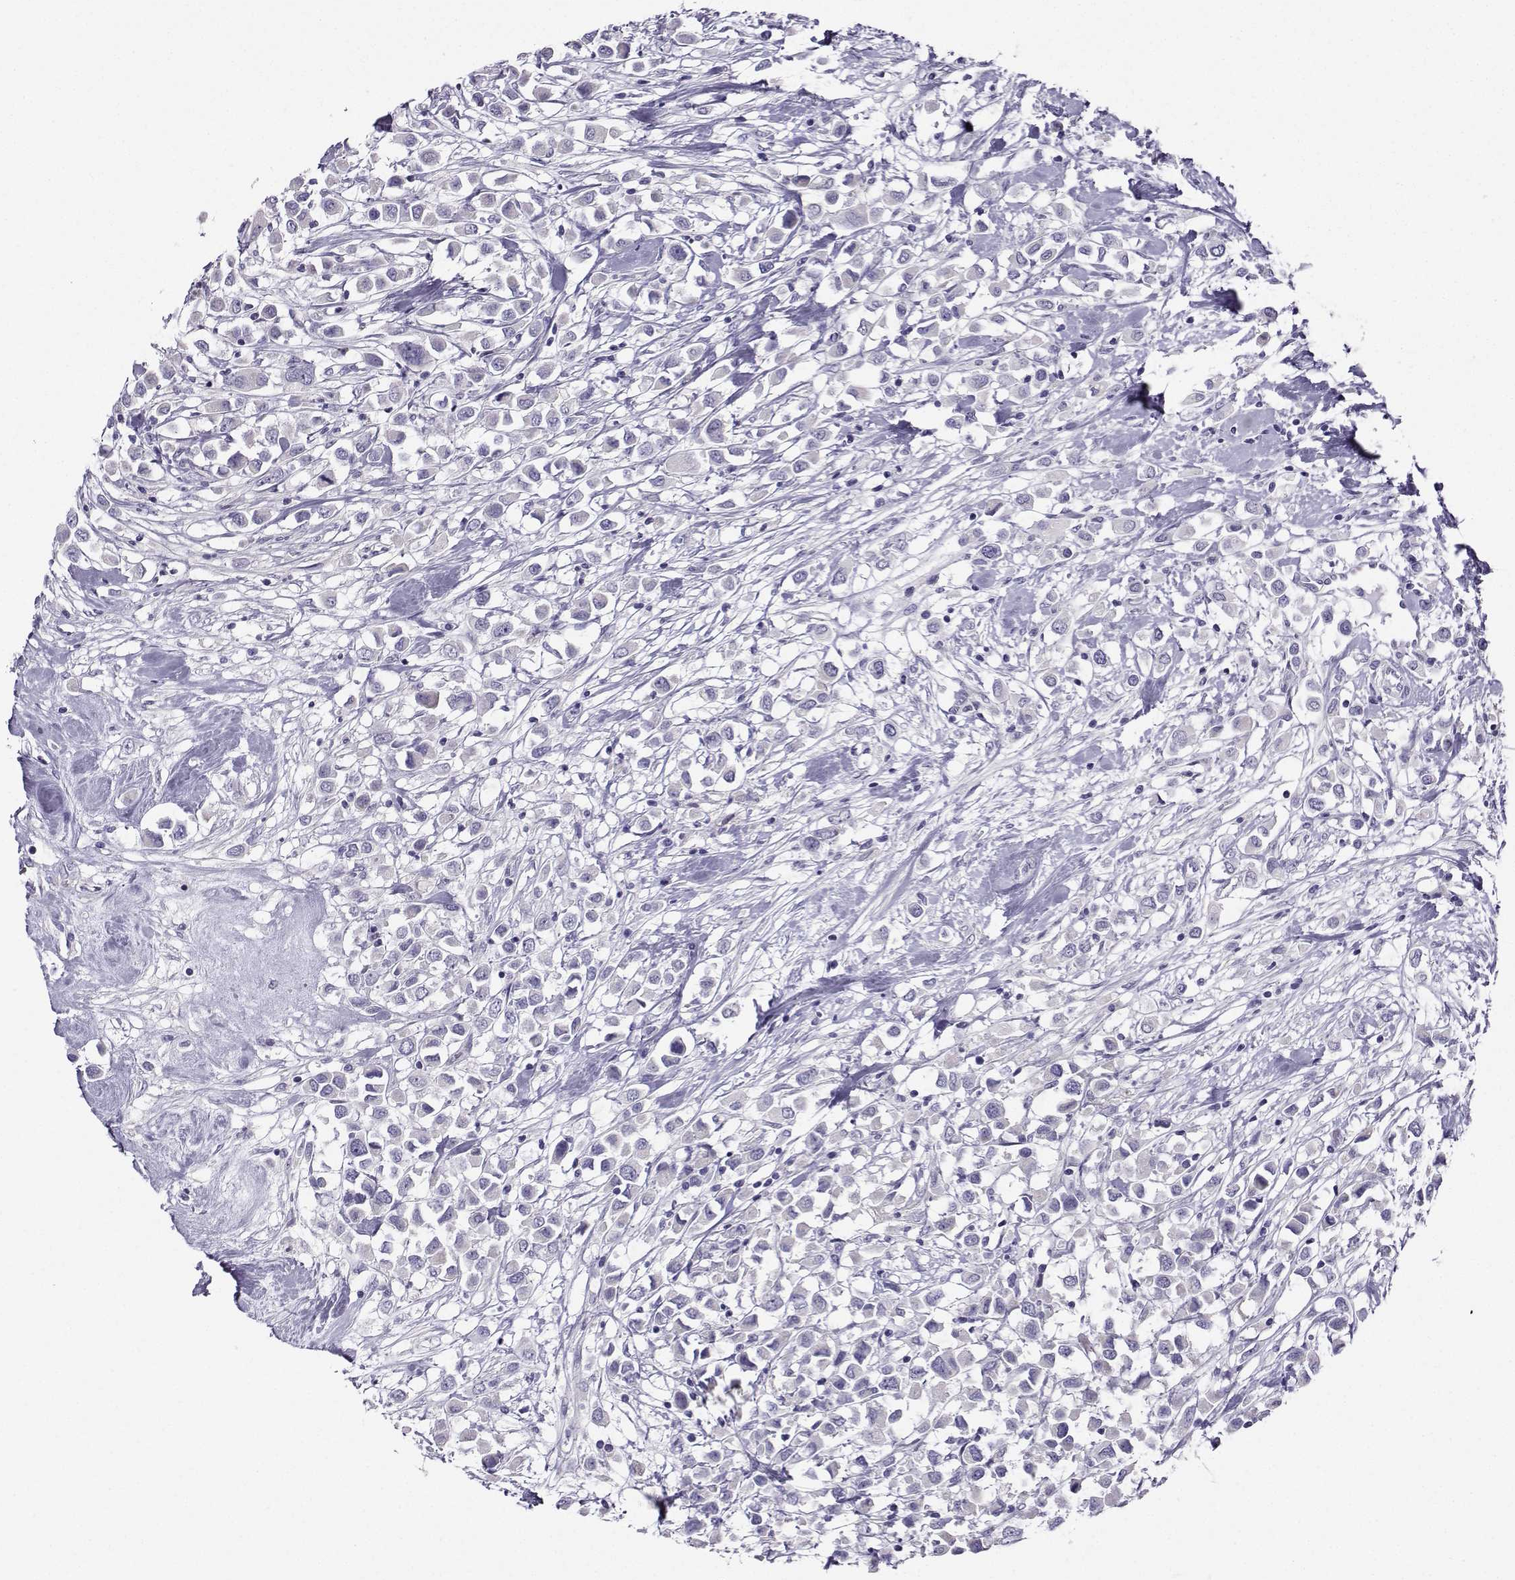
{"staining": {"intensity": "negative", "quantity": "none", "location": "none"}, "tissue": "breast cancer", "cell_type": "Tumor cells", "image_type": "cancer", "snomed": [{"axis": "morphology", "description": "Duct carcinoma"}, {"axis": "topography", "description": "Breast"}], "caption": "A micrograph of human intraductal carcinoma (breast) is negative for staining in tumor cells.", "gene": "FBXO24", "patient": {"sex": "female", "age": 61}}